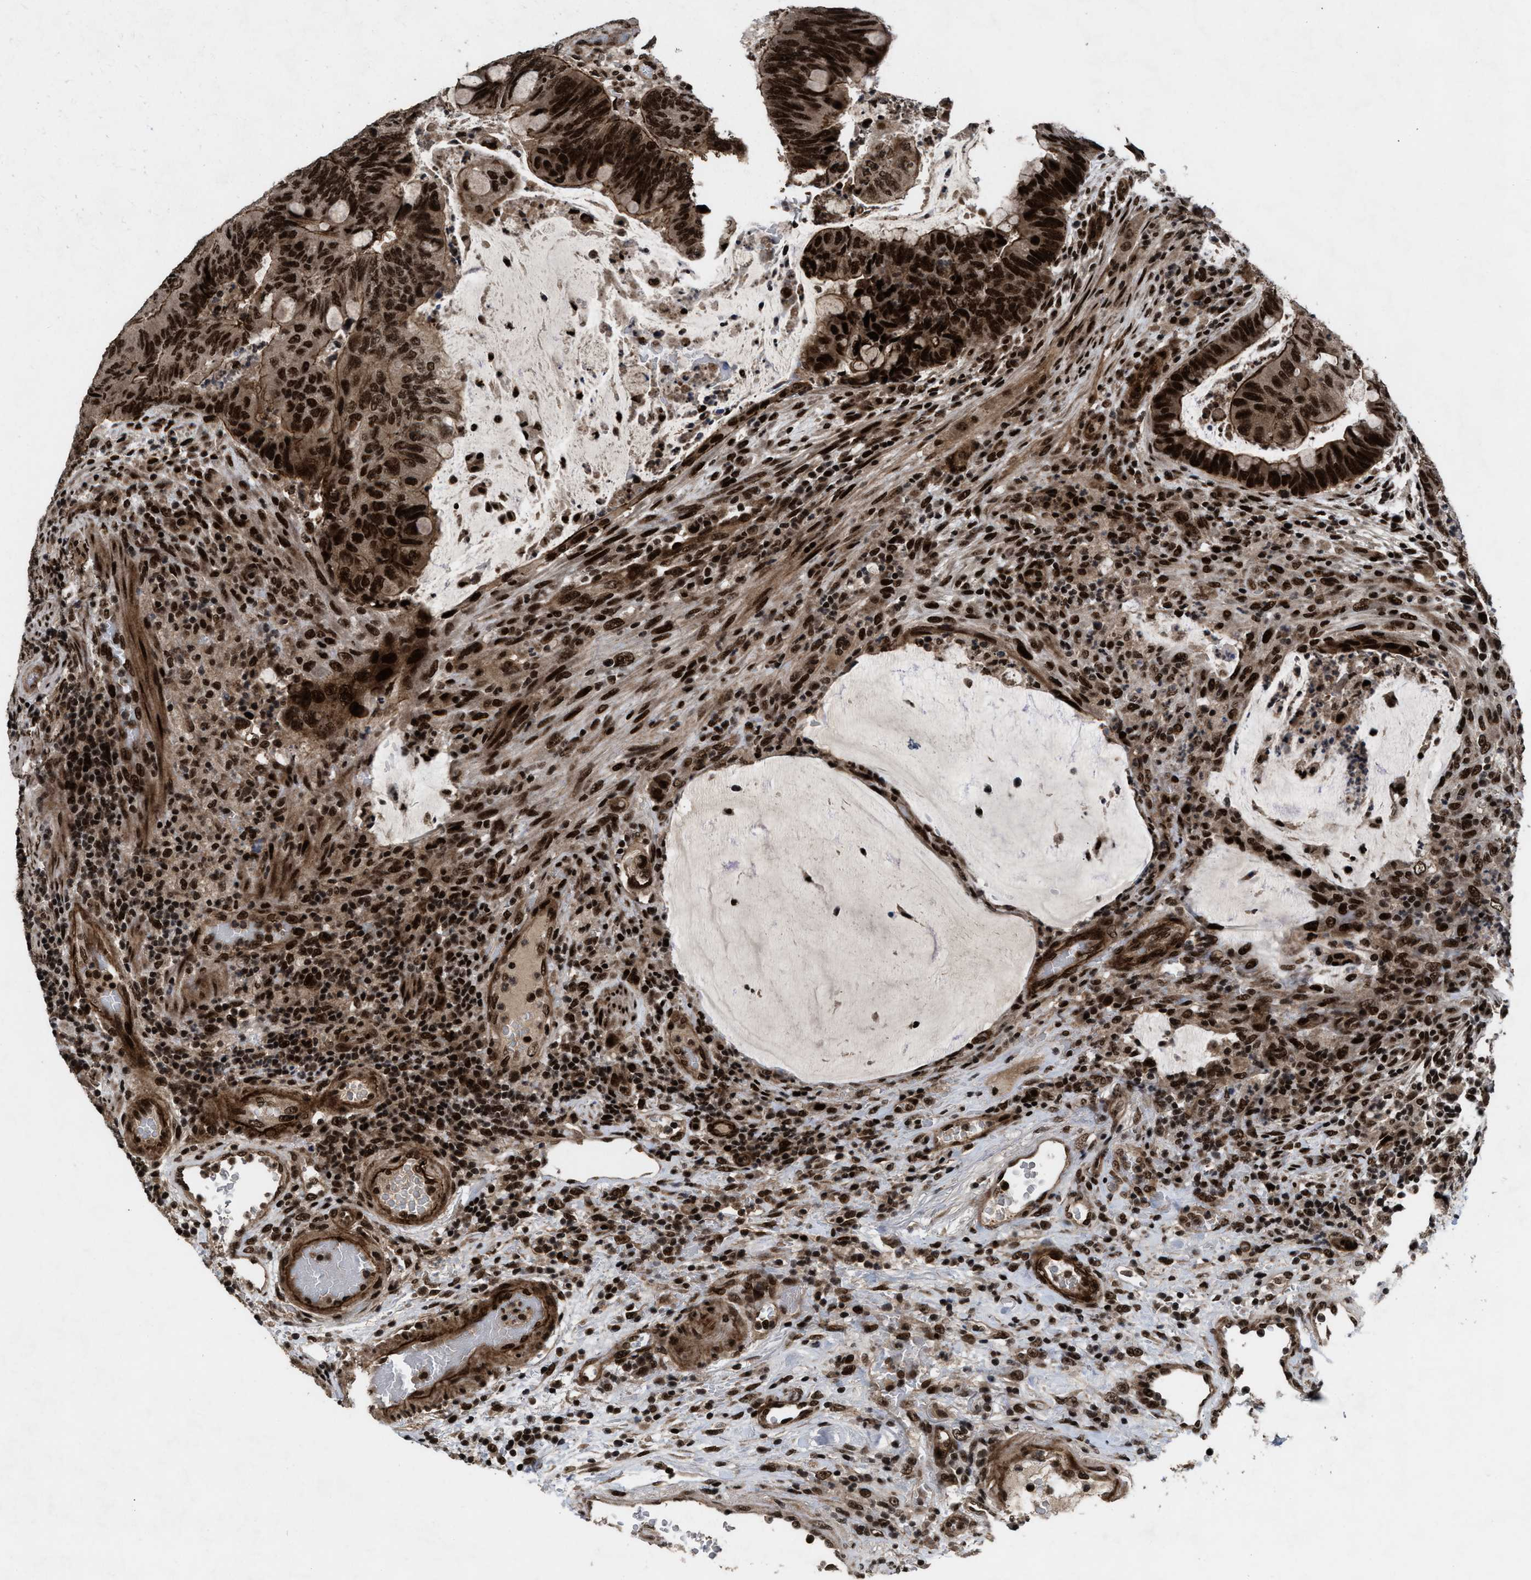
{"staining": {"intensity": "strong", "quantity": ">75%", "location": "cytoplasmic/membranous,nuclear"}, "tissue": "colorectal cancer", "cell_type": "Tumor cells", "image_type": "cancer", "snomed": [{"axis": "morphology", "description": "Normal tissue, NOS"}, {"axis": "morphology", "description": "Adenocarcinoma, NOS"}, {"axis": "topography", "description": "Rectum"}, {"axis": "topography", "description": "Peripheral nerve tissue"}], "caption": "The histopathology image shows immunohistochemical staining of colorectal adenocarcinoma. There is strong cytoplasmic/membranous and nuclear positivity is present in approximately >75% of tumor cells.", "gene": "WIZ", "patient": {"sex": "male", "age": 92}}